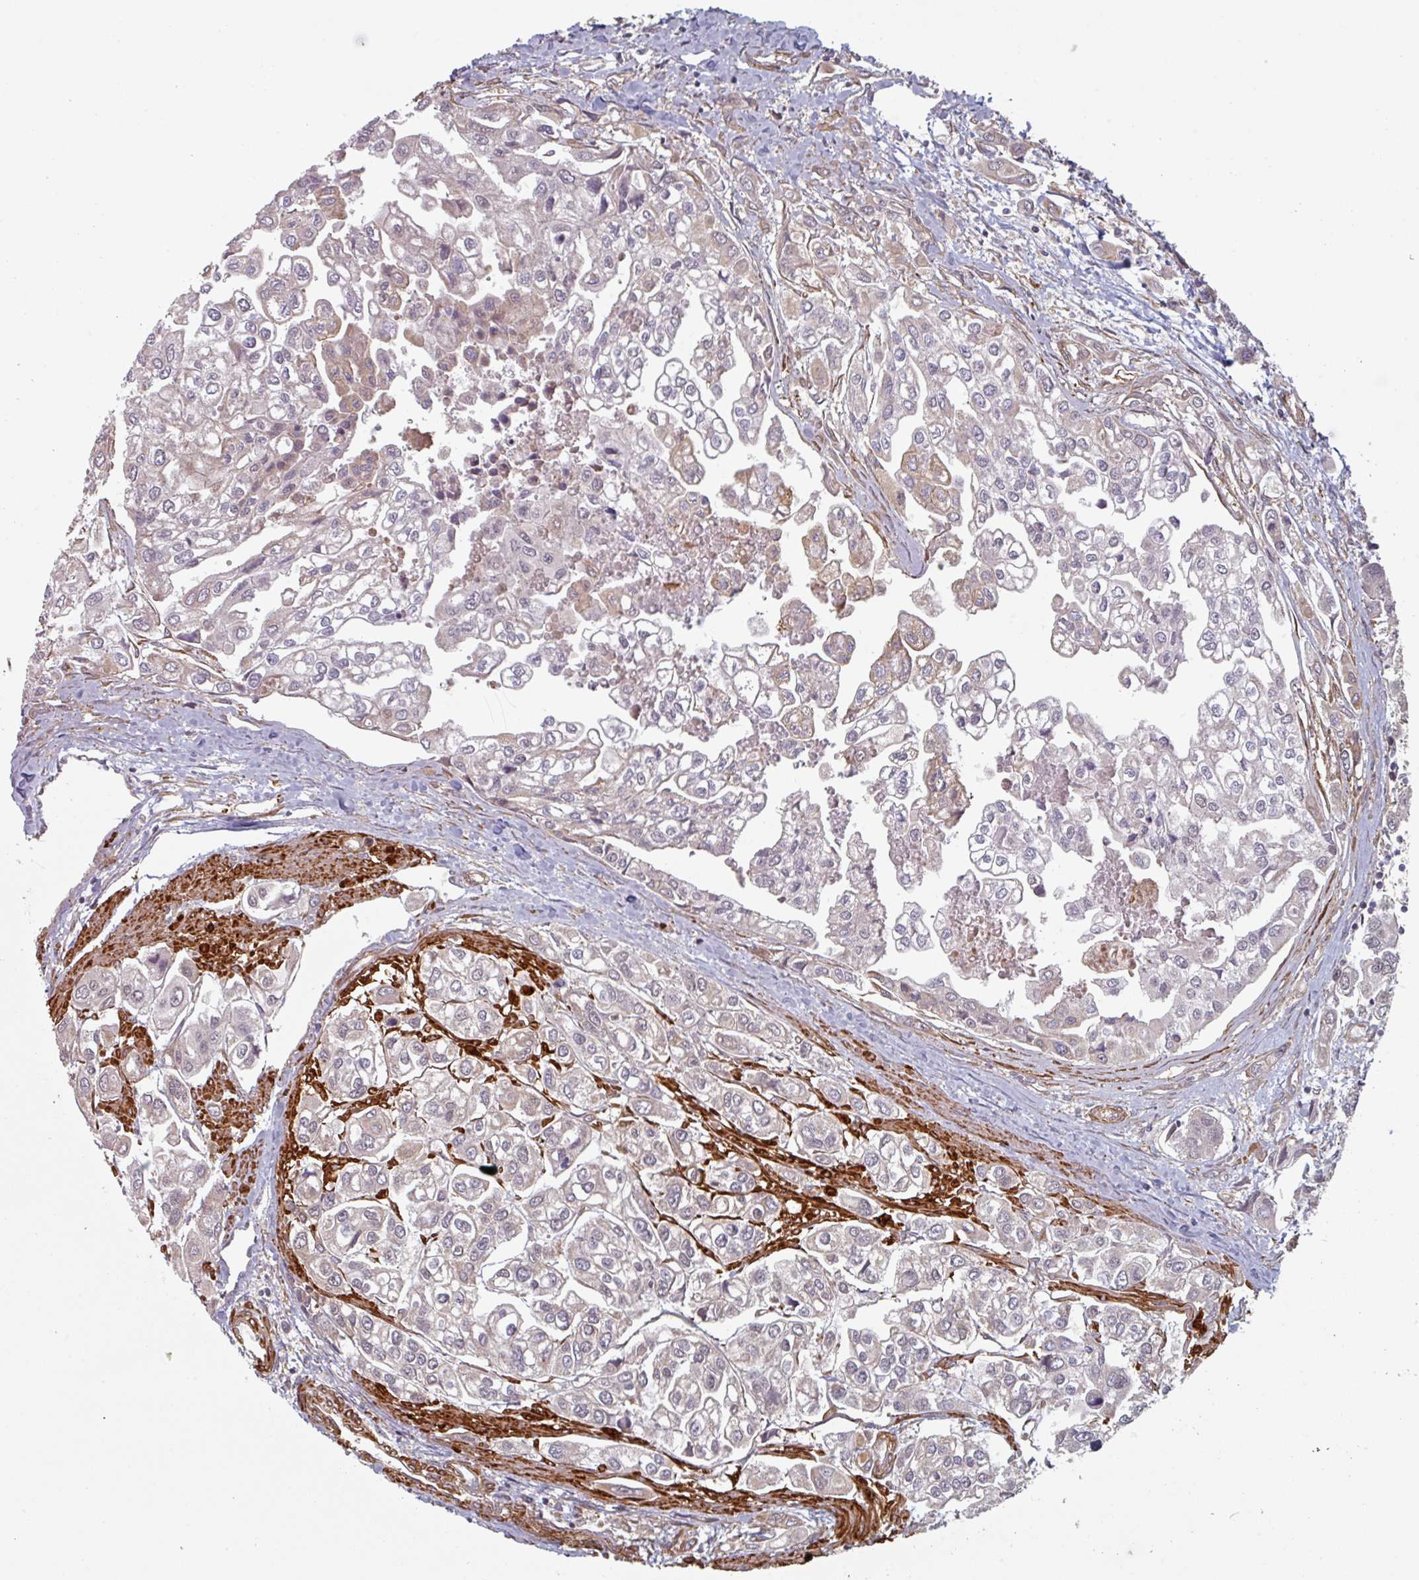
{"staining": {"intensity": "weak", "quantity": "<25%", "location": "cytoplasmic/membranous"}, "tissue": "urothelial cancer", "cell_type": "Tumor cells", "image_type": "cancer", "snomed": [{"axis": "morphology", "description": "Urothelial carcinoma, High grade"}, {"axis": "topography", "description": "Urinary bladder"}], "caption": "Immunohistochemistry (IHC) histopathology image of neoplastic tissue: urothelial cancer stained with DAB (3,3'-diaminobenzidine) demonstrates no significant protein positivity in tumor cells.", "gene": "GSTA4", "patient": {"sex": "male", "age": 67}}